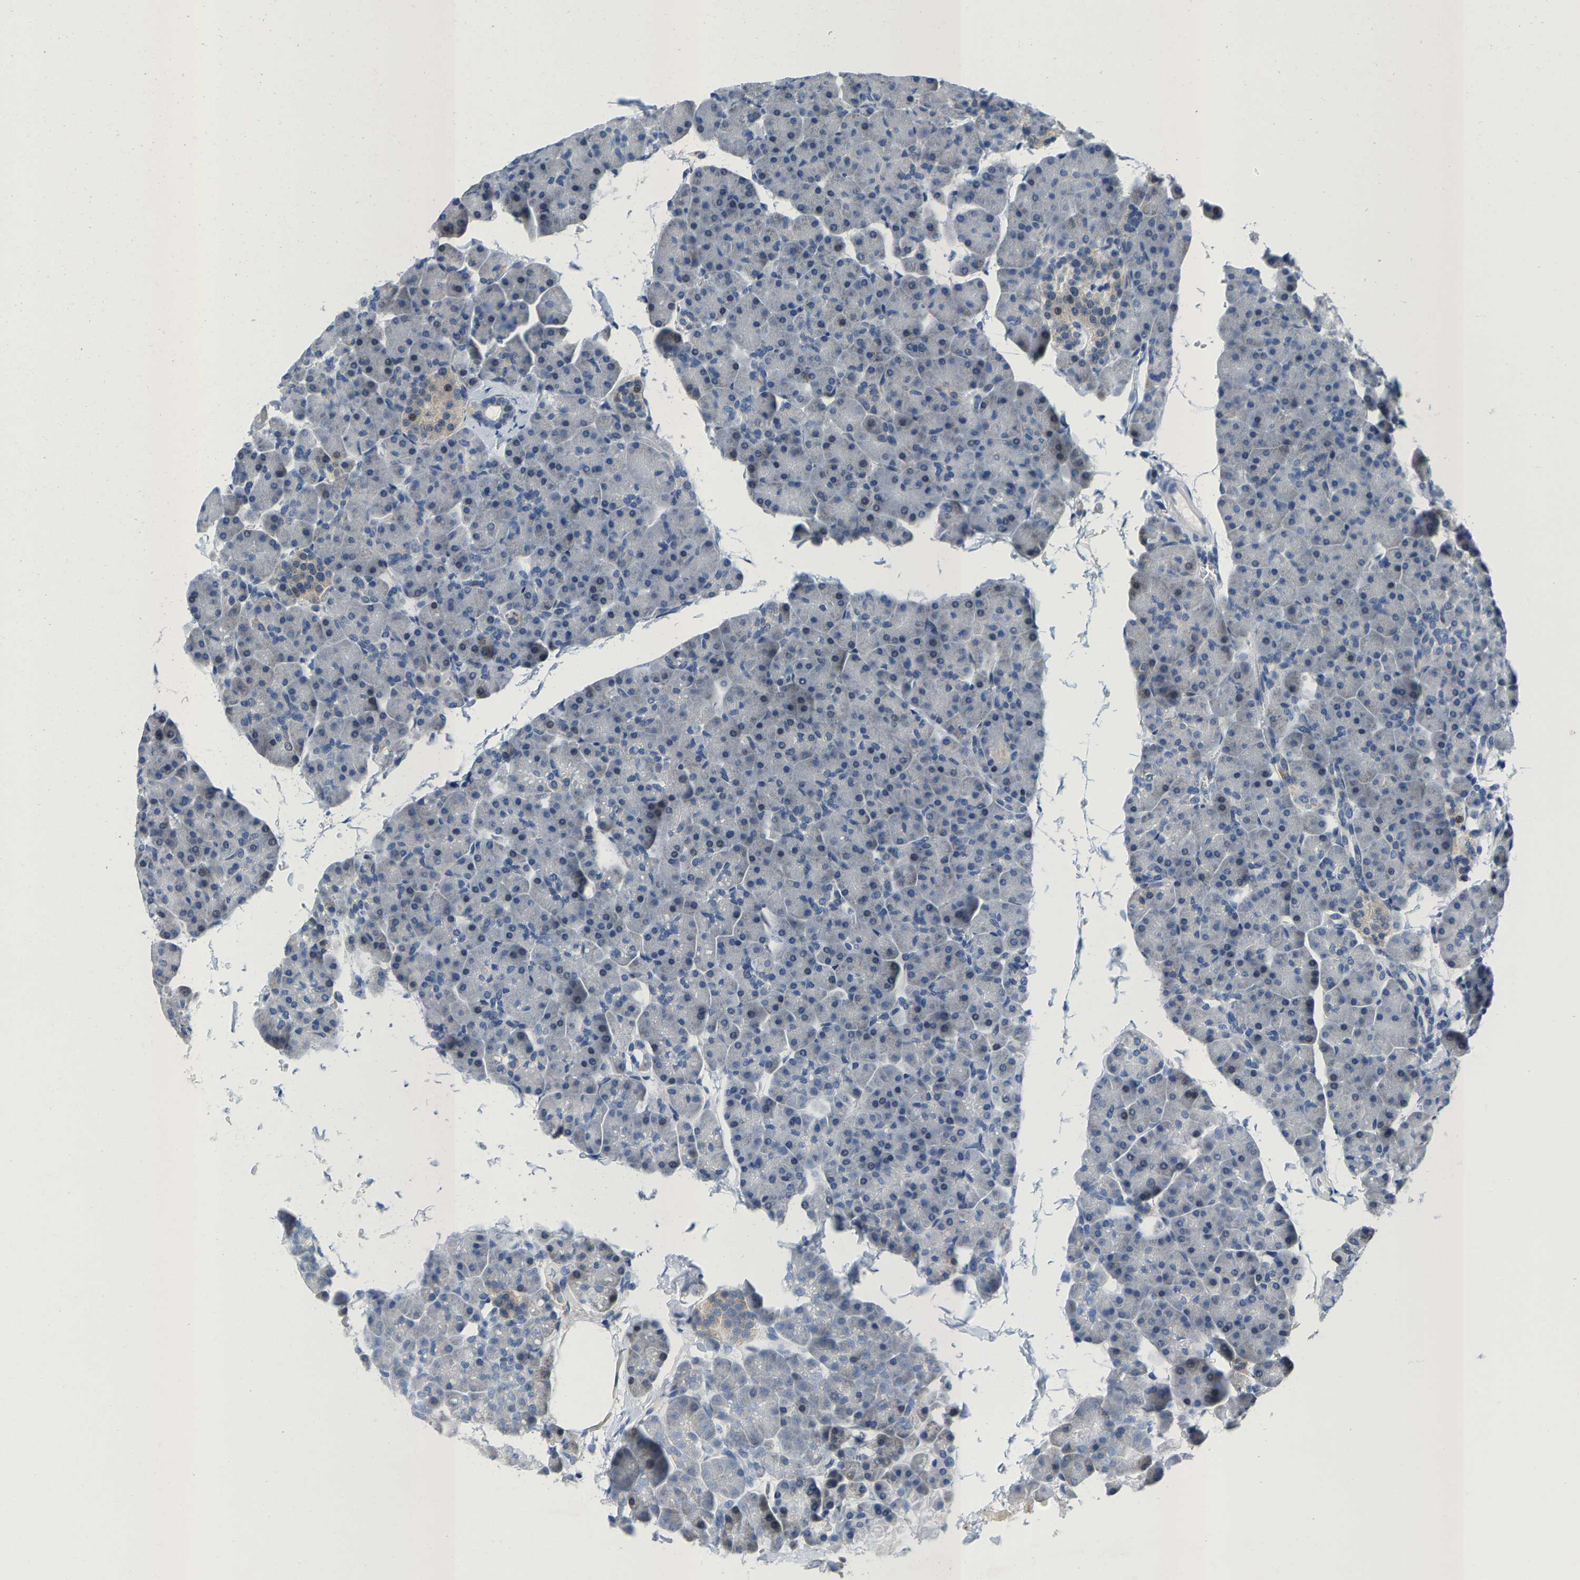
{"staining": {"intensity": "negative", "quantity": "none", "location": "none"}, "tissue": "pancreas", "cell_type": "Exocrine glandular cells", "image_type": "normal", "snomed": [{"axis": "morphology", "description": "Normal tissue, NOS"}, {"axis": "topography", "description": "Pancreas"}], "caption": "This image is of normal pancreas stained with IHC to label a protein in brown with the nuclei are counter-stained blue. There is no expression in exocrine glandular cells. (Brightfield microscopy of DAB (3,3'-diaminobenzidine) immunohistochemistry at high magnification).", "gene": "KLHL1", "patient": {"sex": "male", "age": 35}}